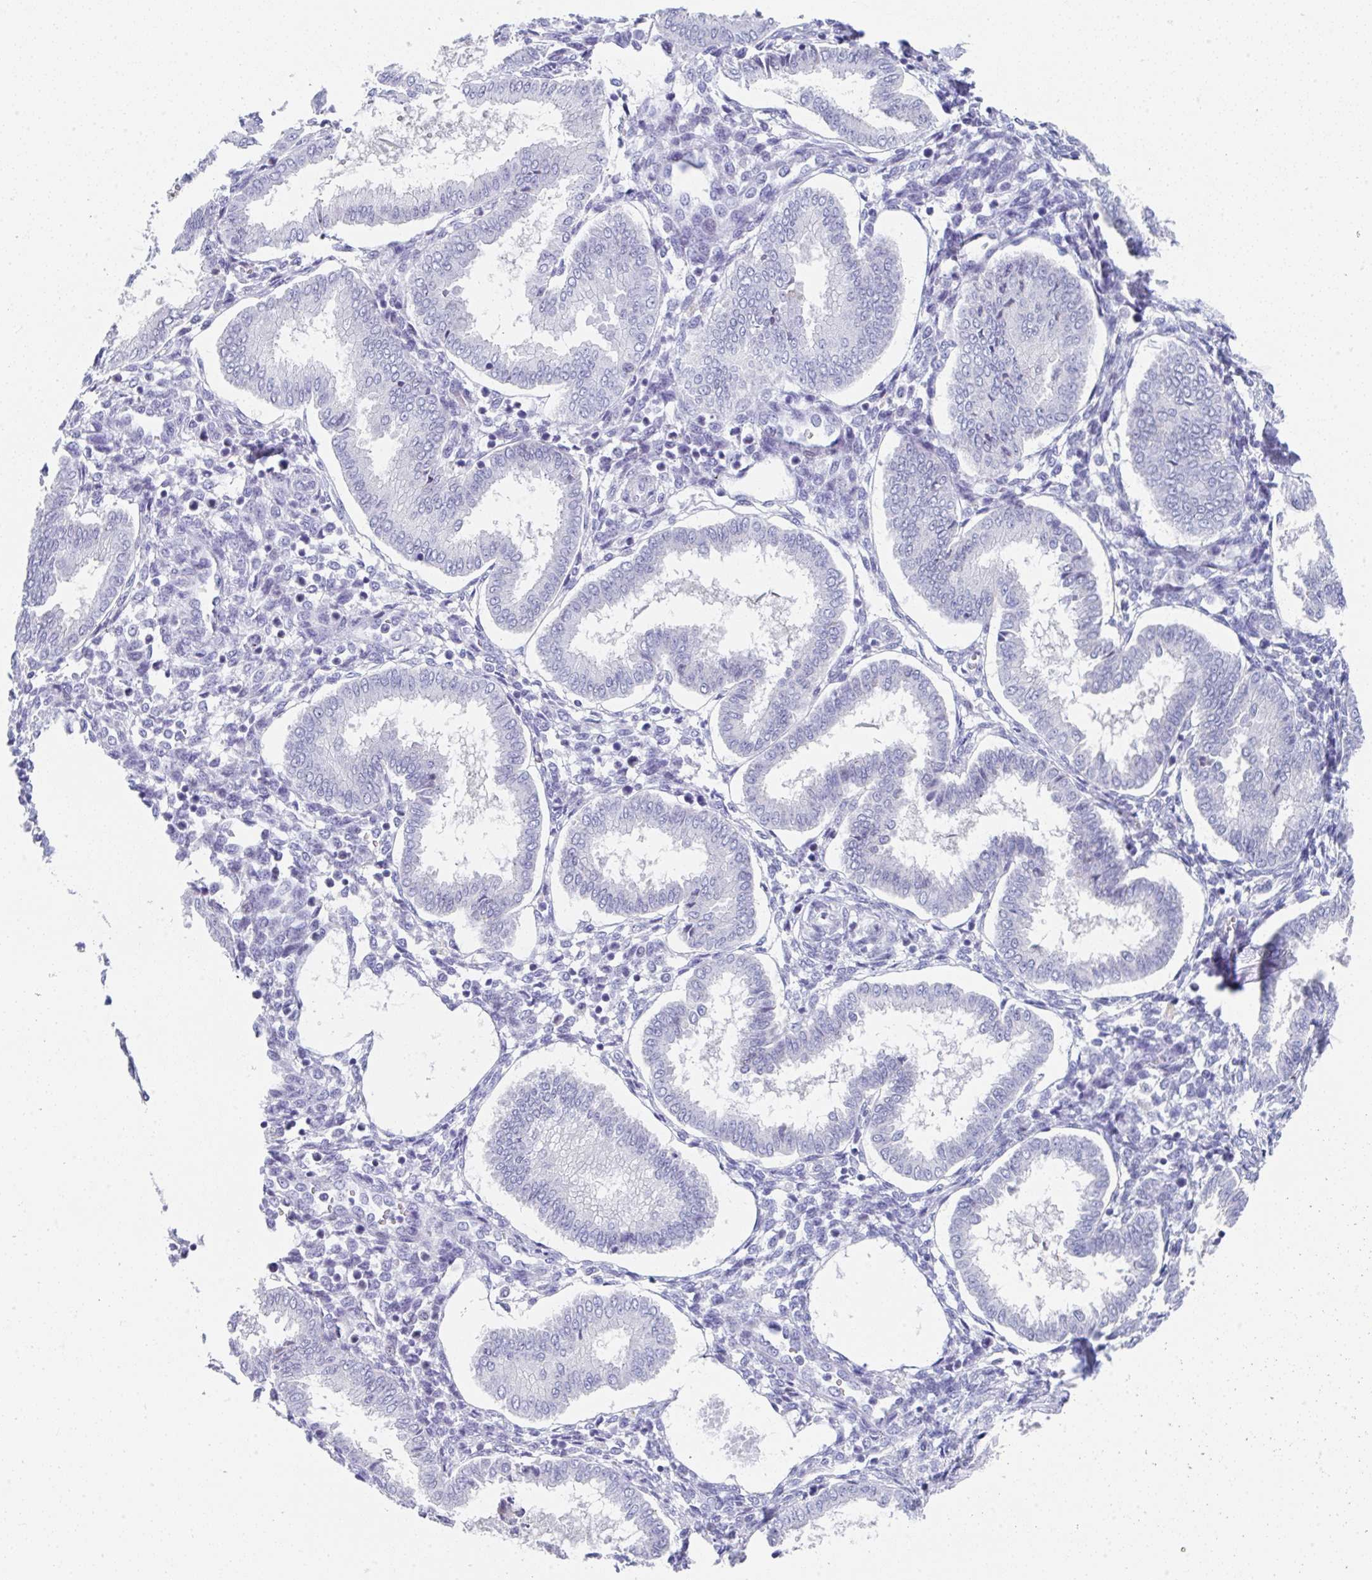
{"staining": {"intensity": "negative", "quantity": "none", "location": "none"}, "tissue": "endometrium", "cell_type": "Cells in endometrial stroma", "image_type": "normal", "snomed": [{"axis": "morphology", "description": "Normal tissue, NOS"}, {"axis": "topography", "description": "Endometrium"}], "caption": "This image is of normal endometrium stained with immunohistochemistry (IHC) to label a protein in brown with the nuclei are counter-stained blue. There is no positivity in cells in endometrial stroma. The staining is performed using DAB brown chromogen with nuclei counter-stained in using hematoxylin.", "gene": "TNFRSF8", "patient": {"sex": "female", "age": 24}}